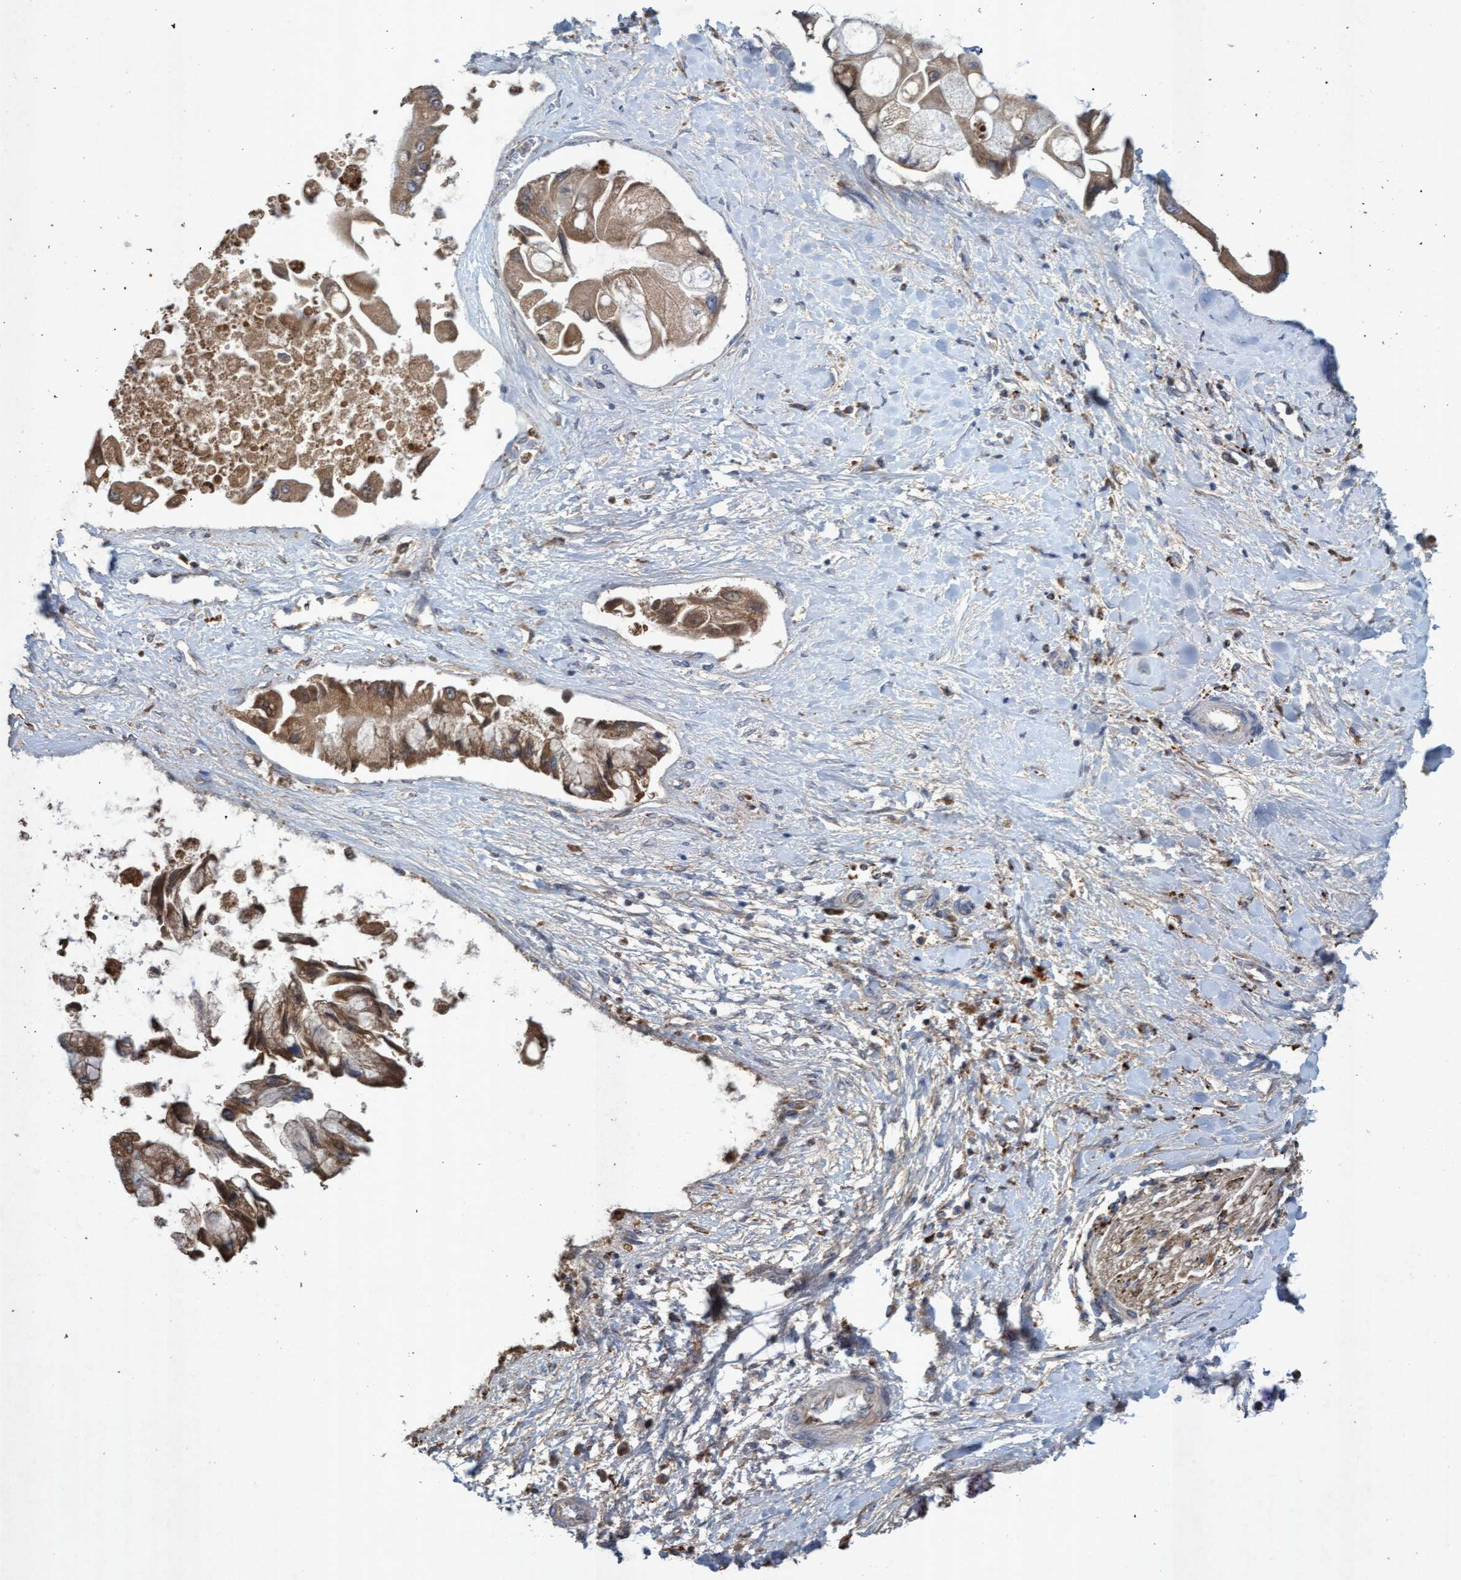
{"staining": {"intensity": "moderate", "quantity": ">75%", "location": "cytoplasmic/membranous"}, "tissue": "liver cancer", "cell_type": "Tumor cells", "image_type": "cancer", "snomed": [{"axis": "morphology", "description": "Cholangiocarcinoma"}, {"axis": "topography", "description": "Liver"}], "caption": "A micrograph of human liver cancer stained for a protein exhibits moderate cytoplasmic/membranous brown staining in tumor cells.", "gene": "ATPAF2", "patient": {"sex": "male", "age": 50}}